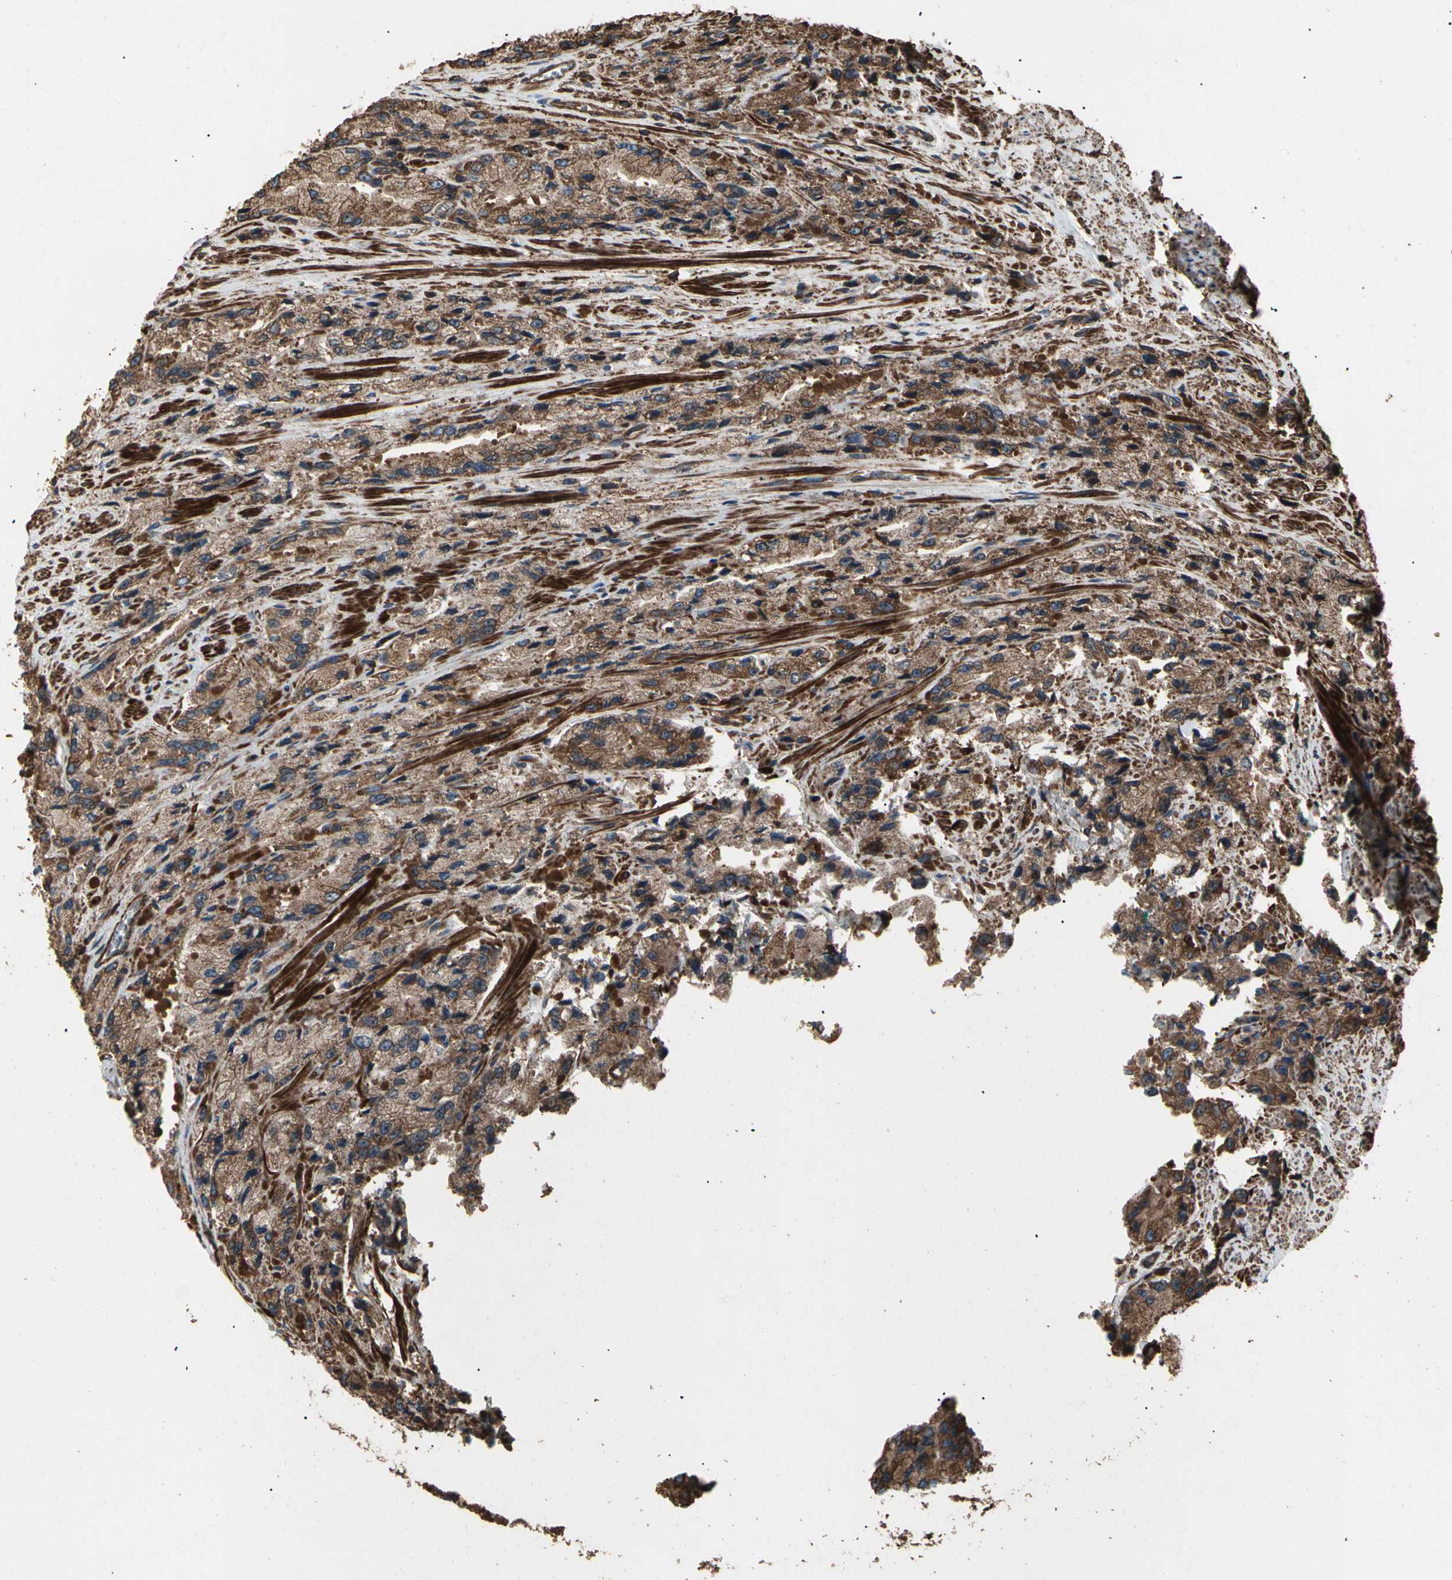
{"staining": {"intensity": "strong", "quantity": ">75%", "location": "cytoplasmic/membranous"}, "tissue": "prostate cancer", "cell_type": "Tumor cells", "image_type": "cancer", "snomed": [{"axis": "morphology", "description": "Adenocarcinoma, High grade"}, {"axis": "topography", "description": "Prostate"}], "caption": "Immunohistochemical staining of prostate high-grade adenocarcinoma displays high levels of strong cytoplasmic/membranous positivity in approximately >75% of tumor cells.", "gene": "AGBL2", "patient": {"sex": "male", "age": 58}}